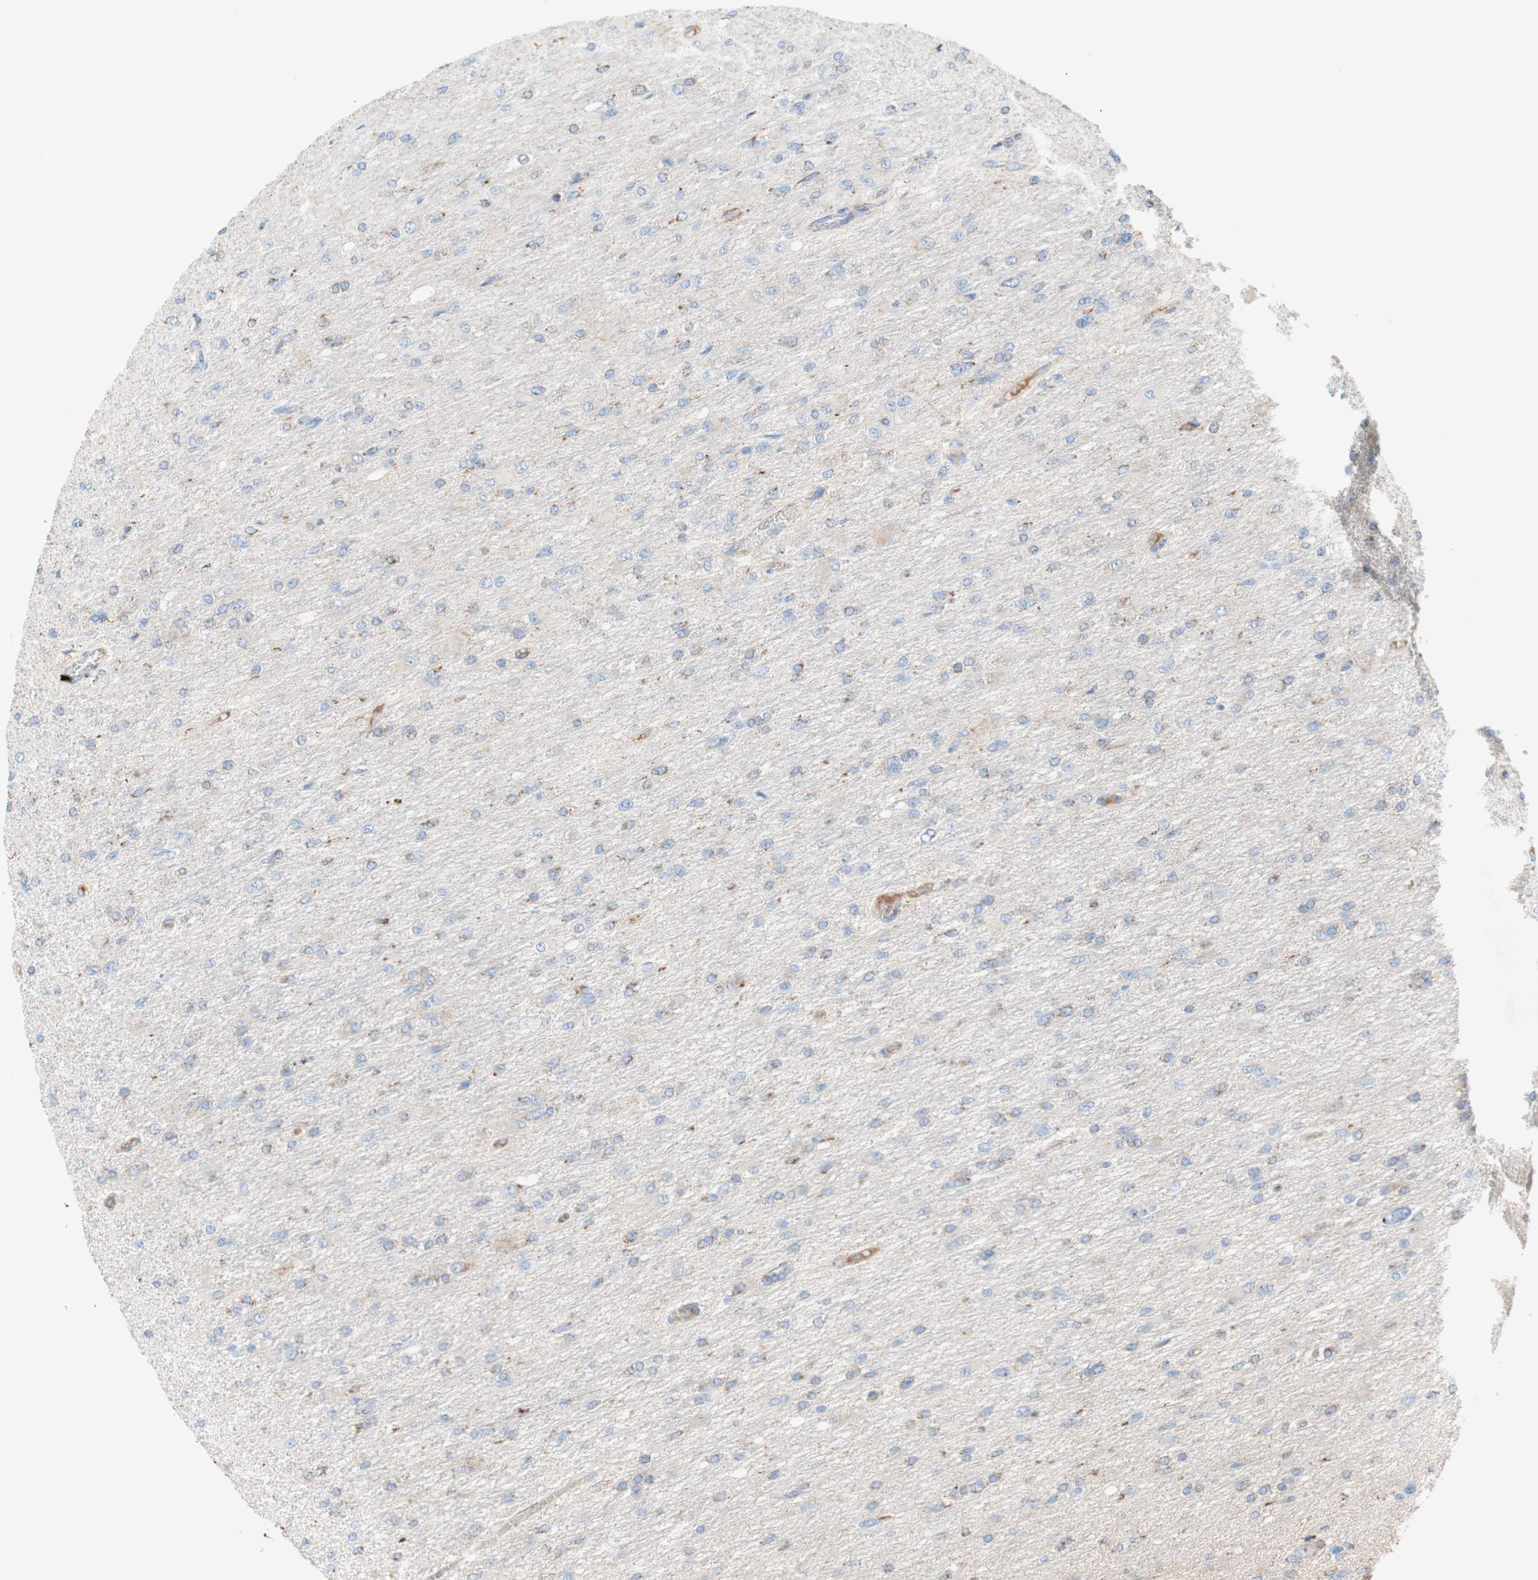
{"staining": {"intensity": "weak", "quantity": "<25%", "location": "cytoplasmic/membranous"}, "tissue": "glioma", "cell_type": "Tumor cells", "image_type": "cancer", "snomed": [{"axis": "morphology", "description": "Glioma, malignant, High grade"}, {"axis": "topography", "description": "Cerebral cortex"}], "caption": "Immunohistochemistry photomicrograph of malignant glioma (high-grade) stained for a protein (brown), which demonstrates no staining in tumor cells. The staining is performed using DAB brown chromogen with nuclei counter-stained in using hematoxylin.", "gene": "SDHB", "patient": {"sex": "female", "age": 36}}